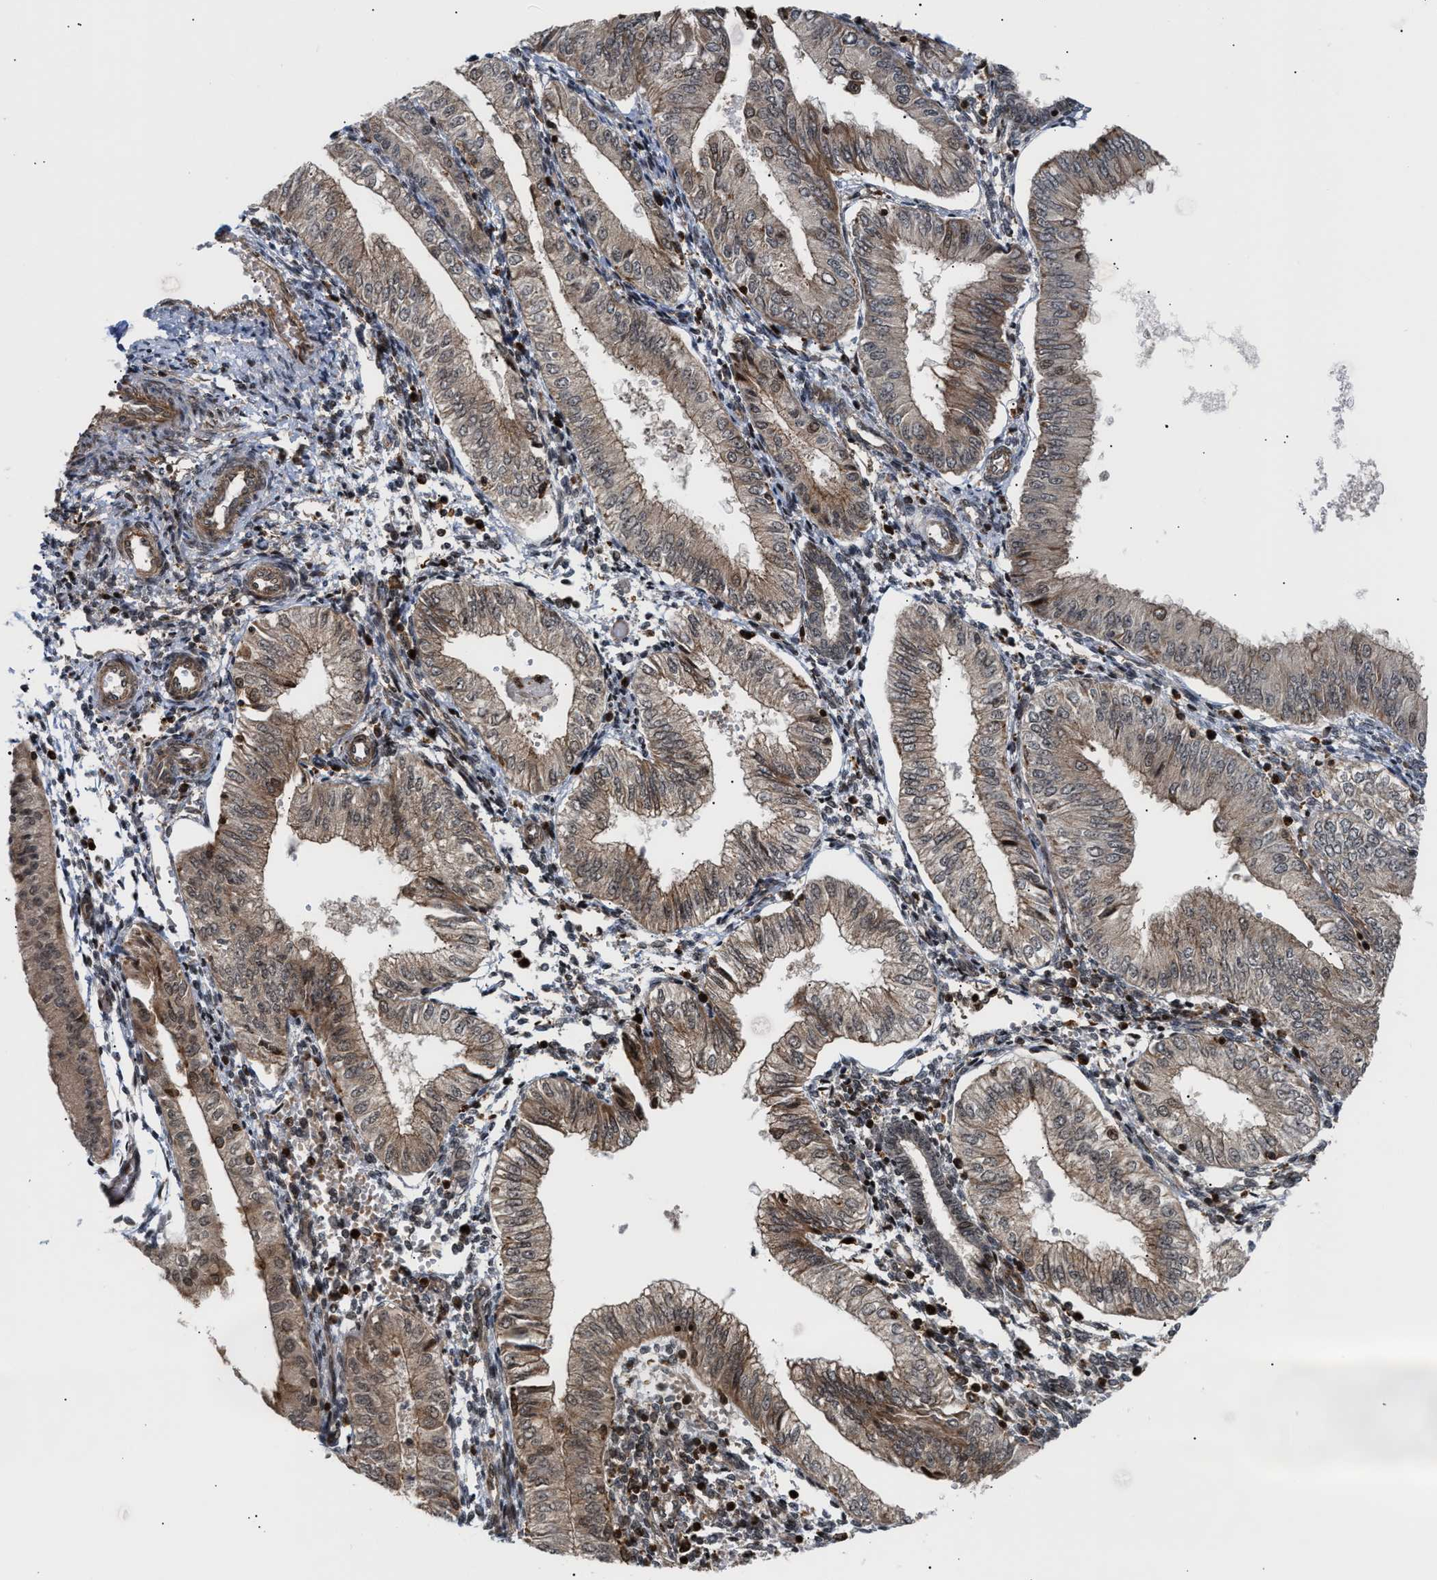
{"staining": {"intensity": "weak", "quantity": ">75%", "location": "cytoplasmic/membranous,nuclear"}, "tissue": "endometrial cancer", "cell_type": "Tumor cells", "image_type": "cancer", "snomed": [{"axis": "morphology", "description": "Adenocarcinoma, NOS"}, {"axis": "topography", "description": "Endometrium"}], "caption": "Weak cytoplasmic/membranous and nuclear positivity for a protein is present in about >75% of tumor cells of endometrial adenocarcinoma using IHC.", "gene": "STAU2", "patient": {"sex": "female", "age": 53}}